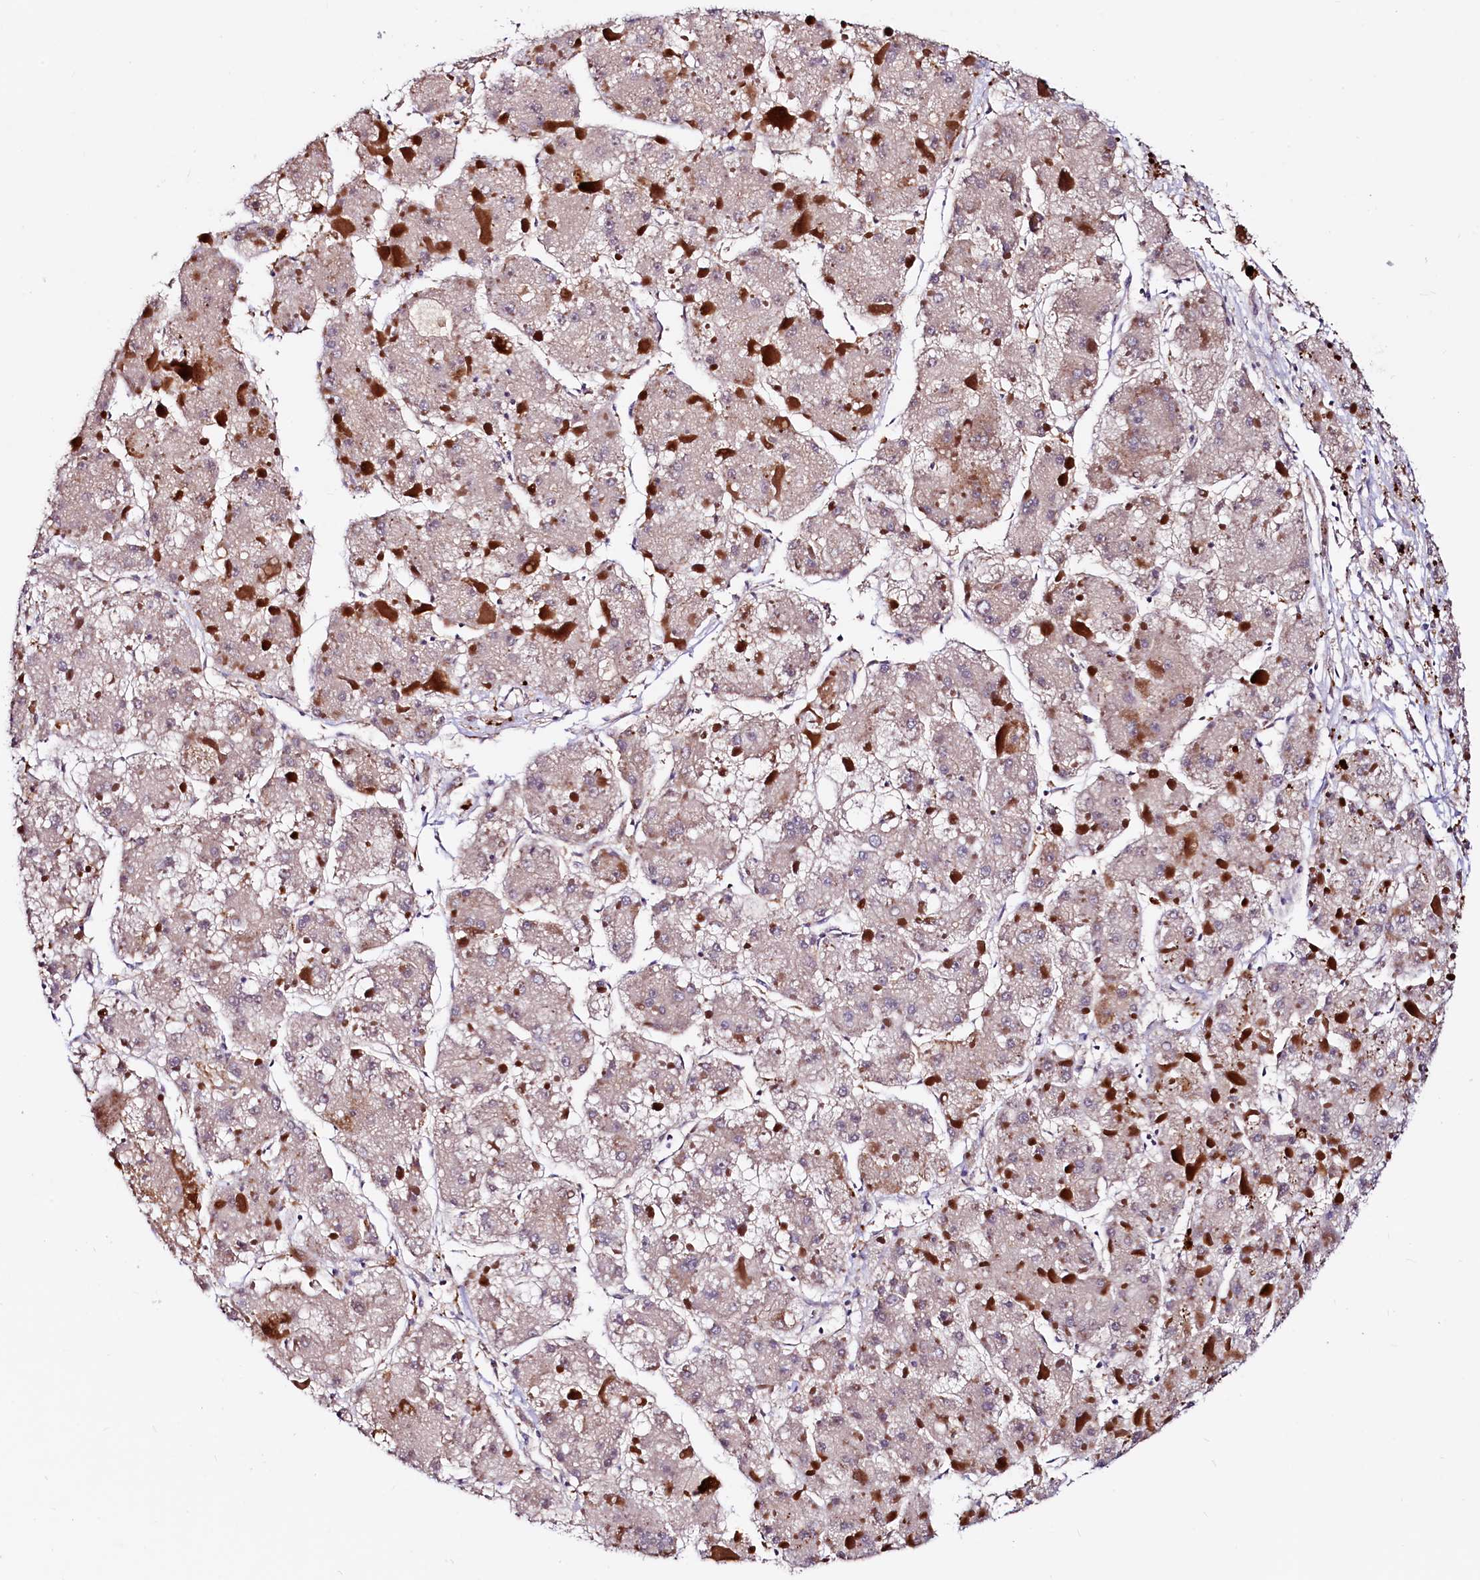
{"staining": {"intensity": "weak", "quantity": "<25%", "location": "cytoplasmic/membranous"}, "tissue": "liver cancer", "cell_type": "Tumor cells", "image_type": "cancer", "snomed": [{"axis": "morphology", "description": "Carcinoma, Hepatocellular, NOS"}, {"axis": "topography", "description": "Liver"}], "caption": "IHC image of neoplastic tissue: hepatocellular carcinoma (liver) stained with DAB reveals no significant protein expression in tumor cells. The staining is performed using DAB brown chromogen with nuclei counter-stained in using hematoxylin.", "gene": "CIAO3", "patient": {"sex": "female", "age": 73}}